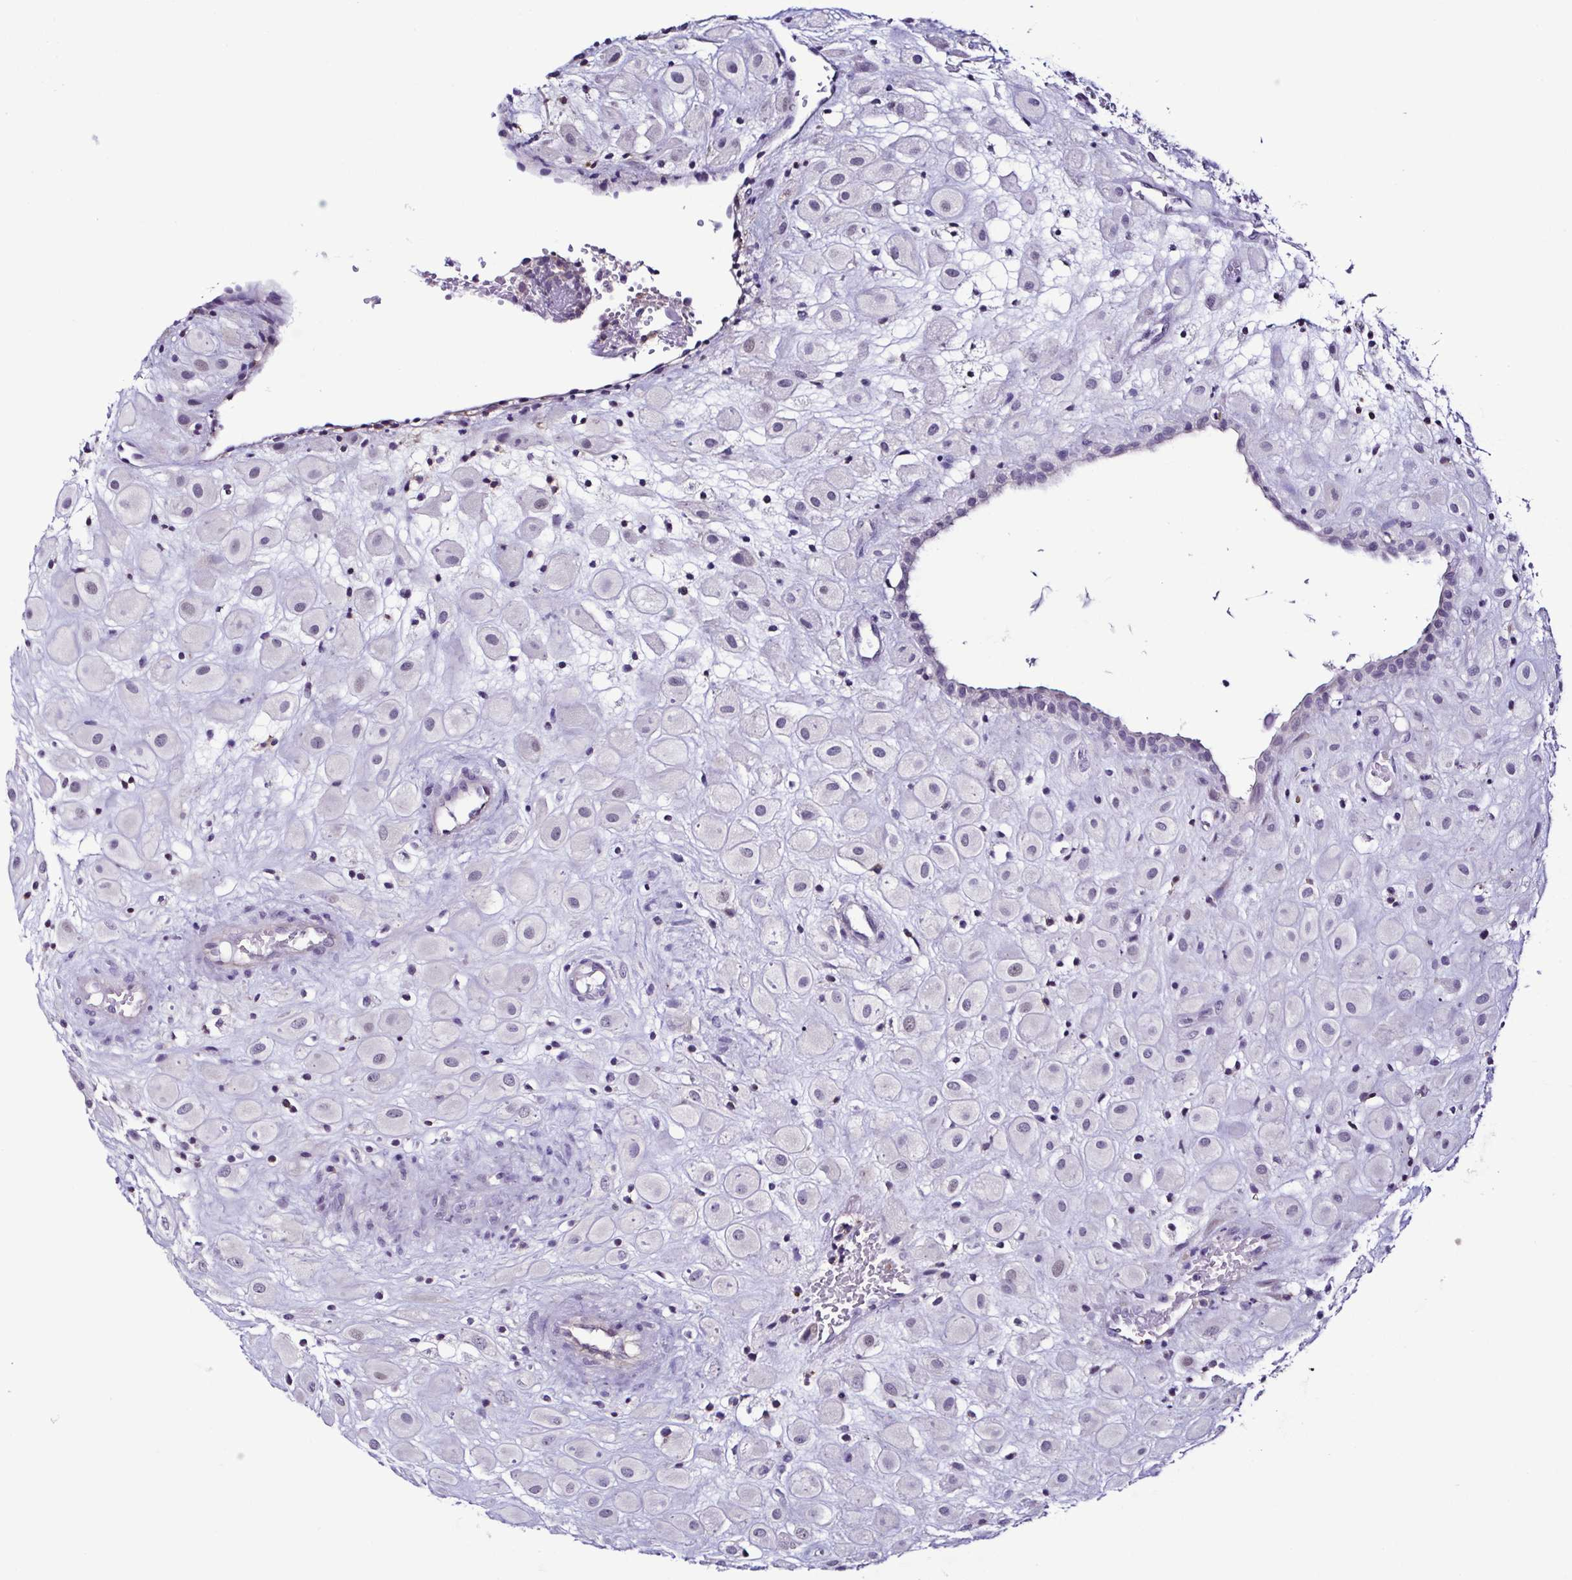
{"staining": {"intensity": "negative", "quantity": "none", "location": "none"}, "tissue": "placenta", "cell_type": "Decidual cells", "image_type": "normal", "snomed": [{"axis": "morphology", "description": "Normal tissue, NOS"}, {"axis": "topography", "description": "Placenta"}], "caption": "Immunohistochemistry (IHC) histopathology image of unremarkable placenta: human placenta stained with DAB (3,3'-diaminobenzidine) displays no significant protein expression in decidual cells. (DAB (3,3'-diaminobenzidine) immunohistochemistry (IHC), high magnification).", "gene": "TNNT2", "patient": {"sex": "female", "age": 24}}